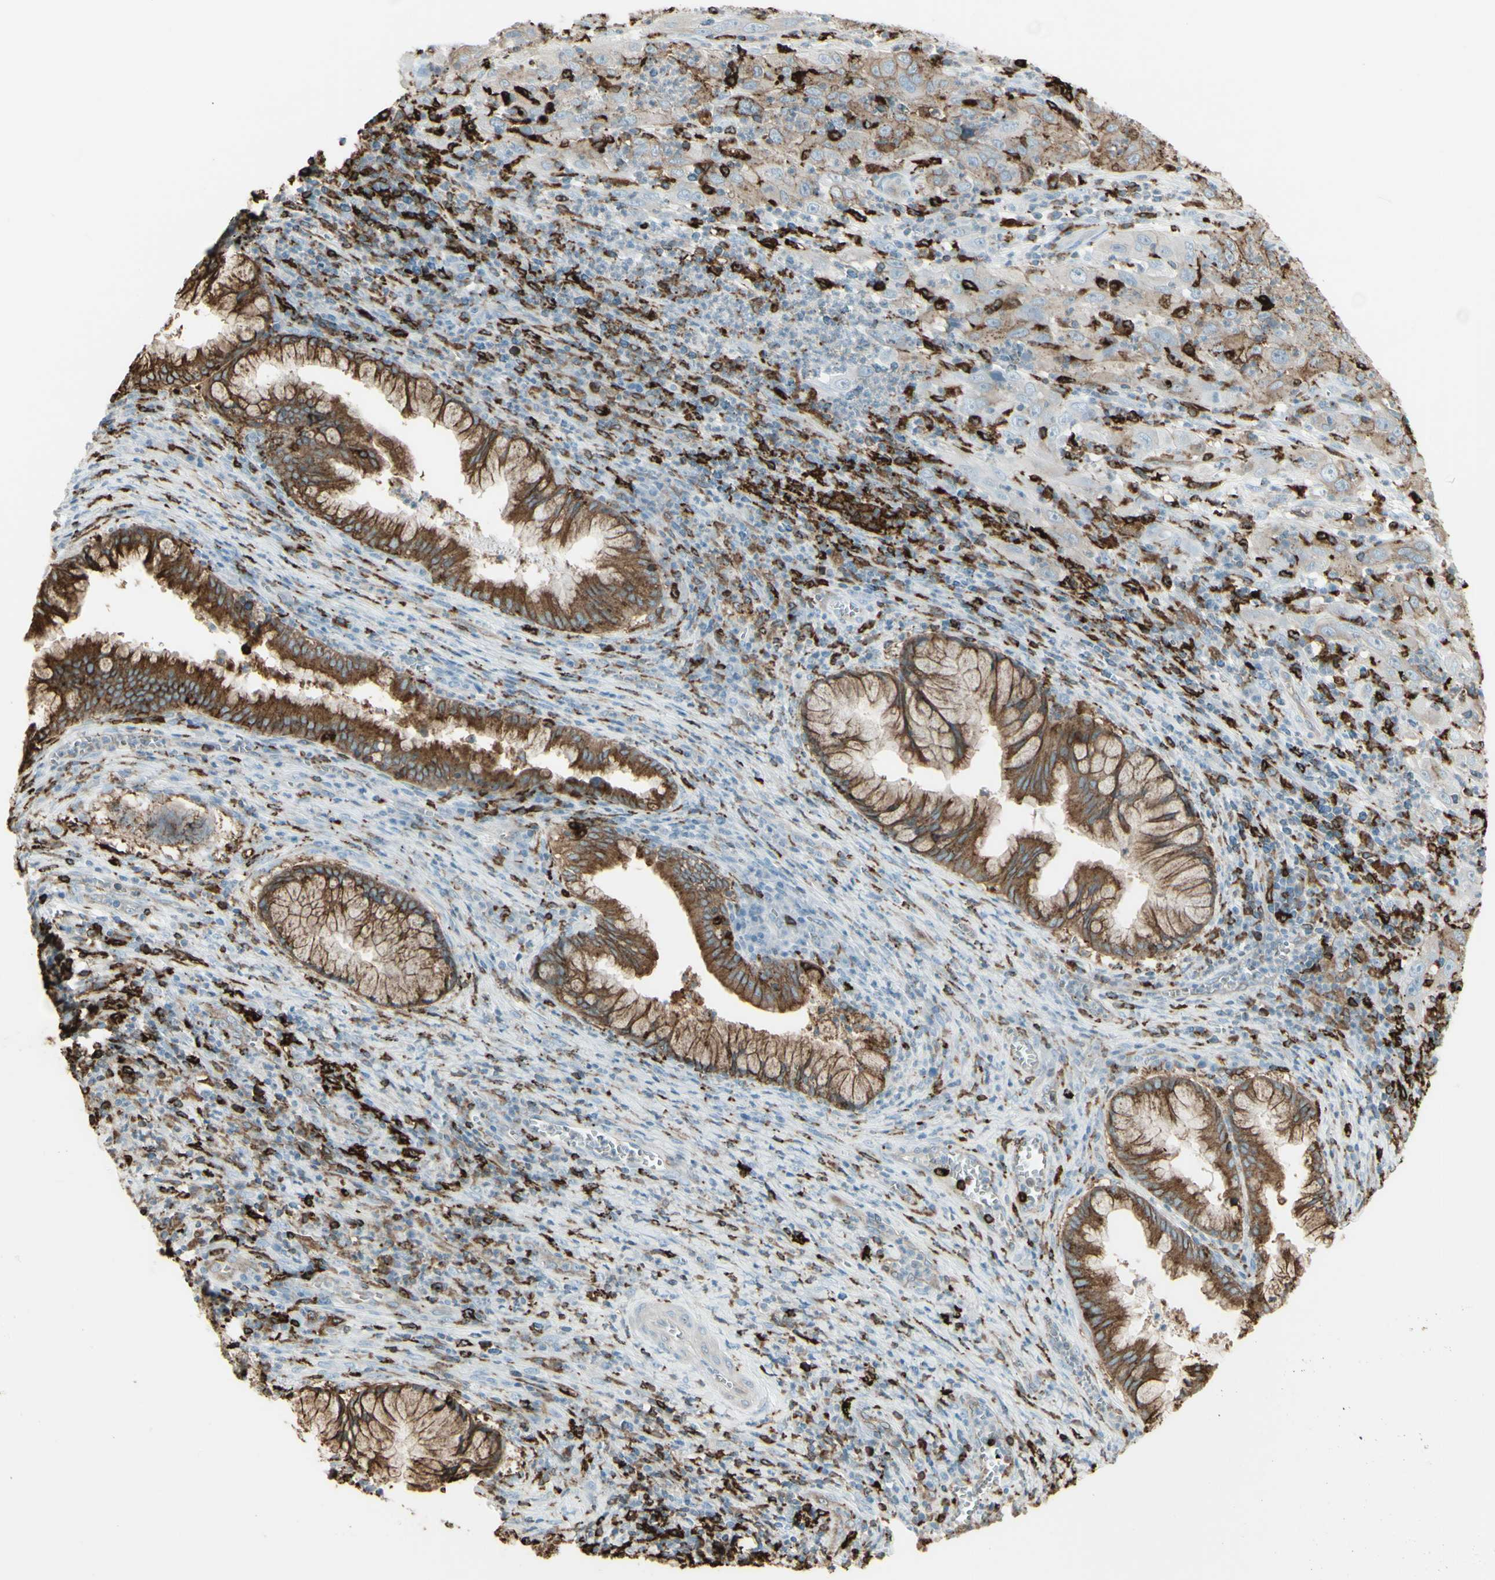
{"staining": {"intensity": "weak", "quantity": ">75%", "location": "cytoplasmic/membranous"}, "tissue": "cervical cancer", "cell_type": "Tumor cells", "image_type": "cancer", "snomed": [{"axis": "morphology", "description": "Squamous cell carcinoma, NOS"}, {"axis": "topography", "description": "Cervix"}], "caption": "Immunohistochemical staining of cervical squamous cell carcinoma reveals weak cytoplasmic/membranous protein staining in approximately >75% of tumor cells.", "gene": "HLA-DPB1", "patient": {"sex": "female", "age": 32}}